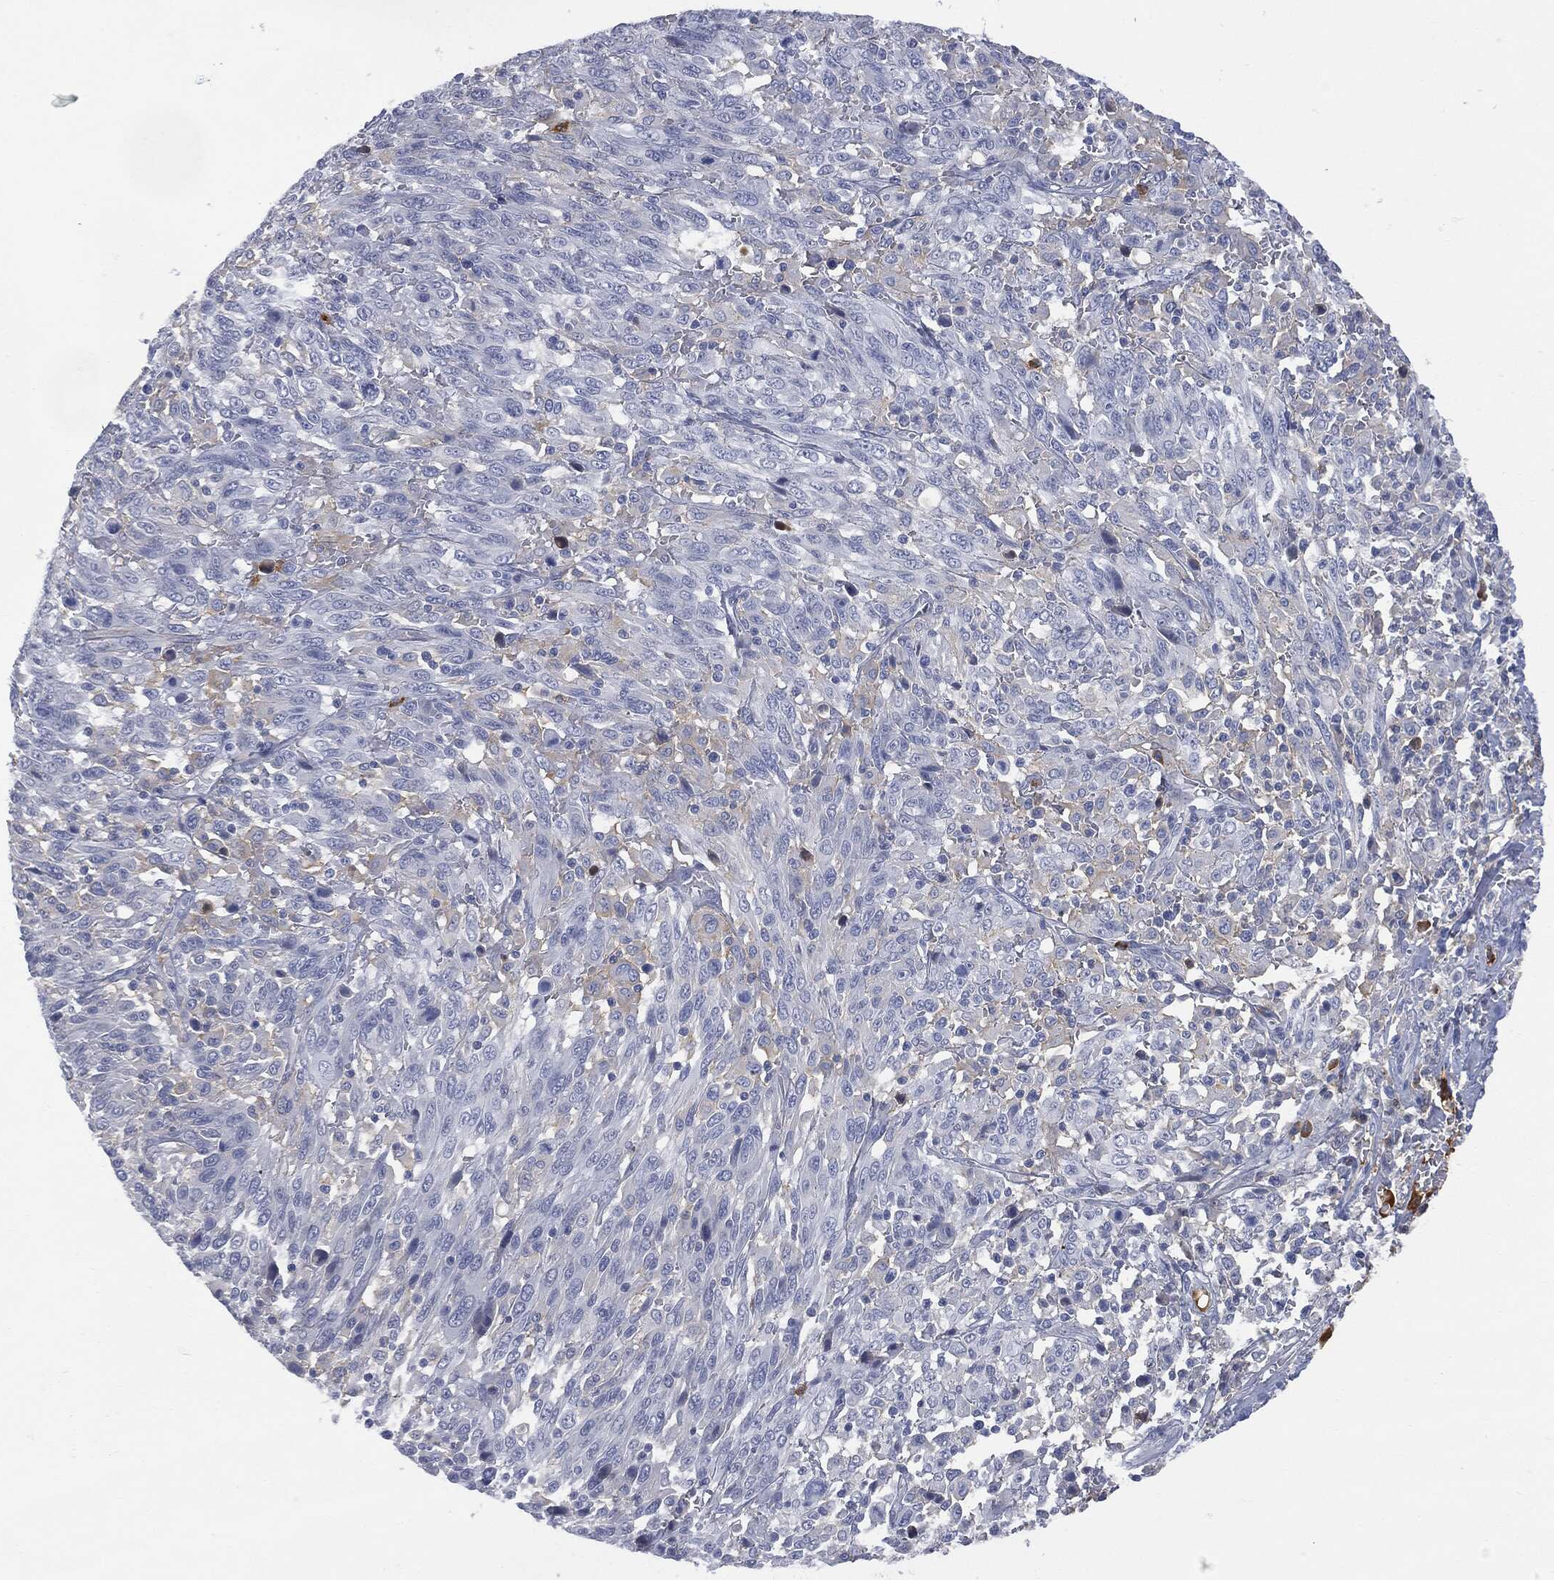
{"staining": {"intensity": "negative", "quantity": "none", "location": "none"}, "tissue": "melanoma", "cell_type": "Tumor cells", "image_type": "cancer", "snomed": [{"axis": "morphology", "description": "Malignant melanoma, NOS"}, {"axis": "topography", "description": "Skin"}], "caption": "Melanoma stained for a protein using immunohistochemistry (IHC) reveals no positivity tumor cells.", "gene": "BTK", "patient": {"sex": "female", "age": 91}}